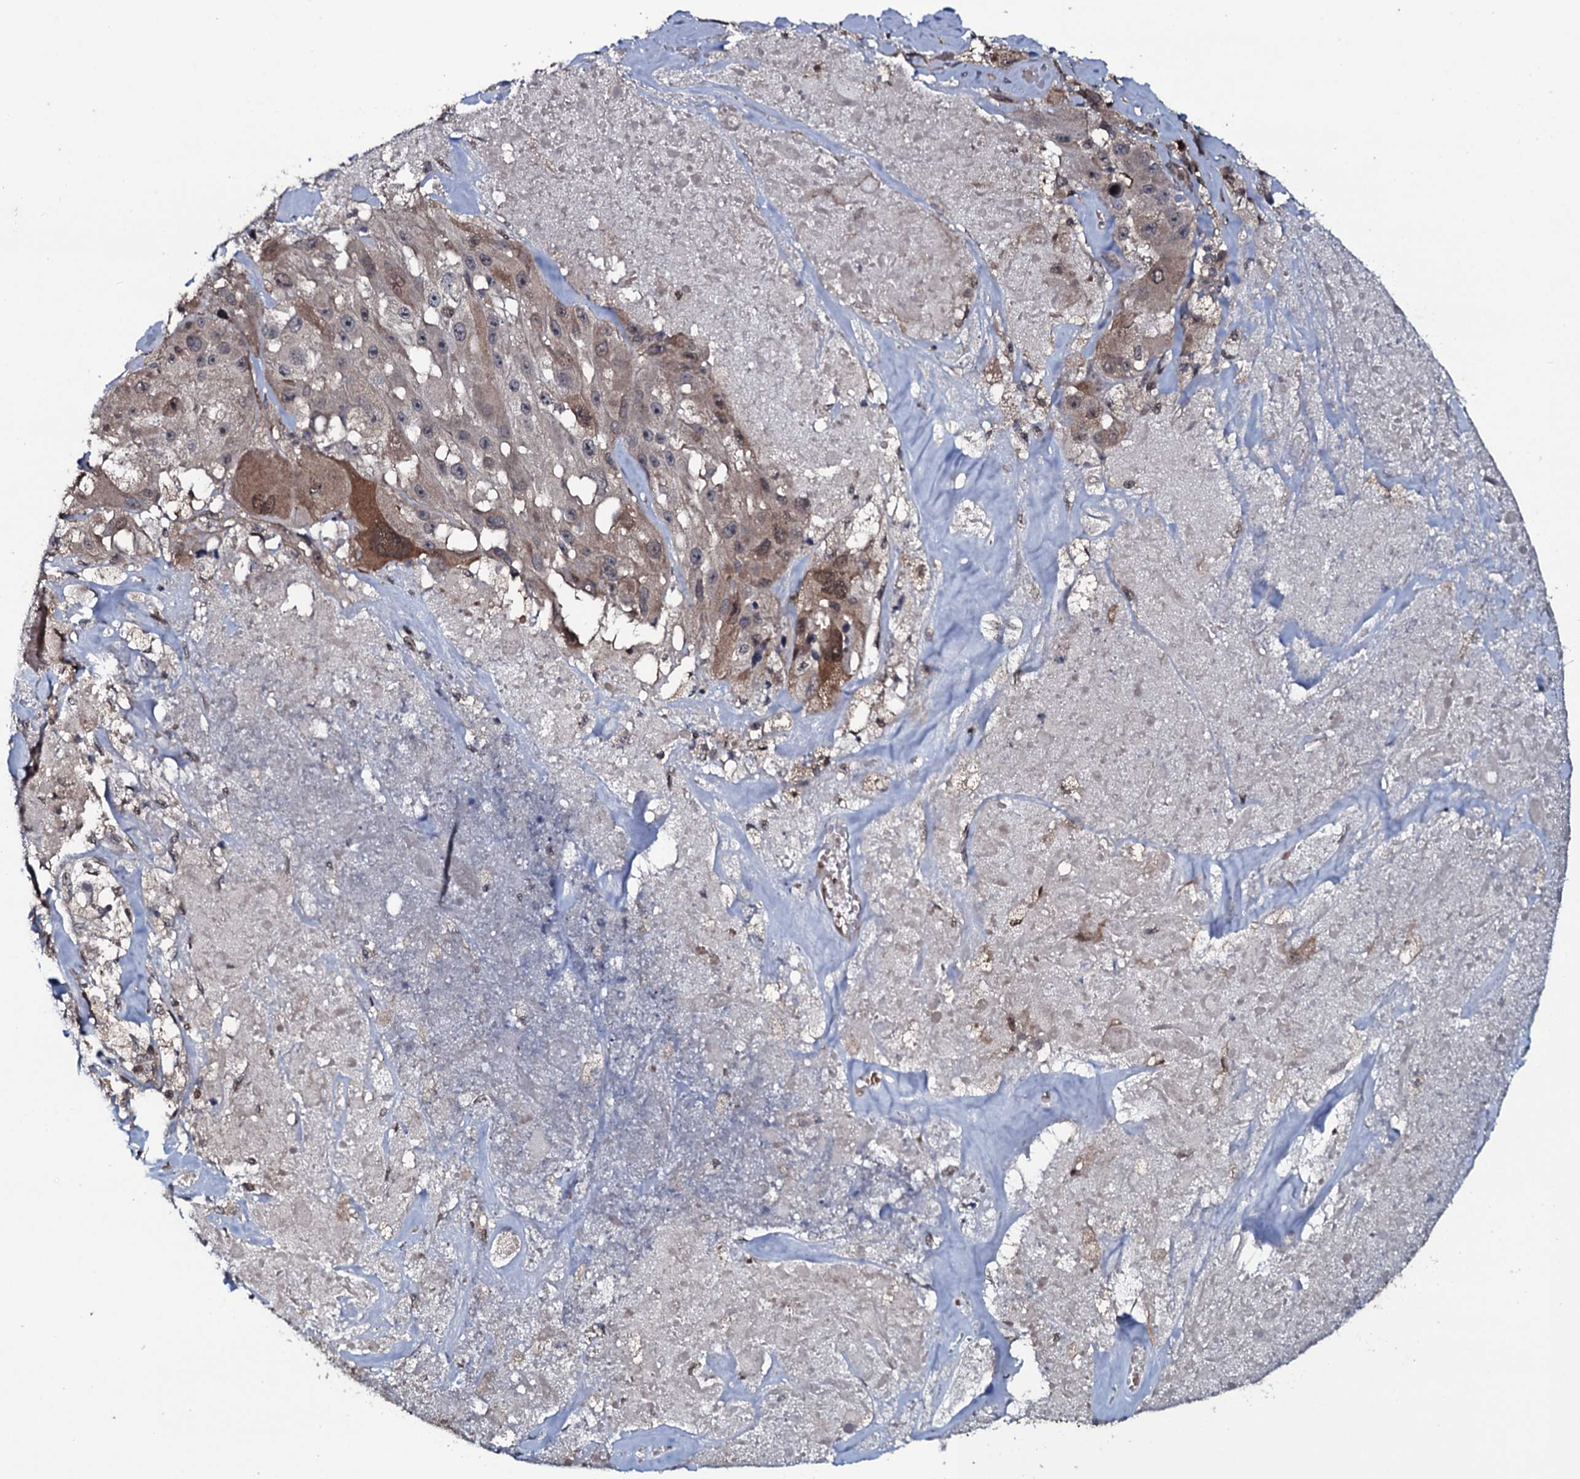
{"staining": {"intensity": "moderate", "quantity": "<25%", "location": "cytoplasmic/membranous"}, "tissue": "melanoma", "cell_type": "Tumor cells", "image_type": "cancer", "snomed": [{"axis": "morphology", "description": "Malignant melanoma, Metastatic site"}, {"axis": "topography", "description": "Lymph node"}], "caption": "Immunohistochemistry (IHC) (DAB) staining of melanoma reveals moderate cytoplasmic/membranous protein staining in about <25% of tumor cells.", "gene": "HDDC3", "patient": {"sex": "male", "age": 62}}